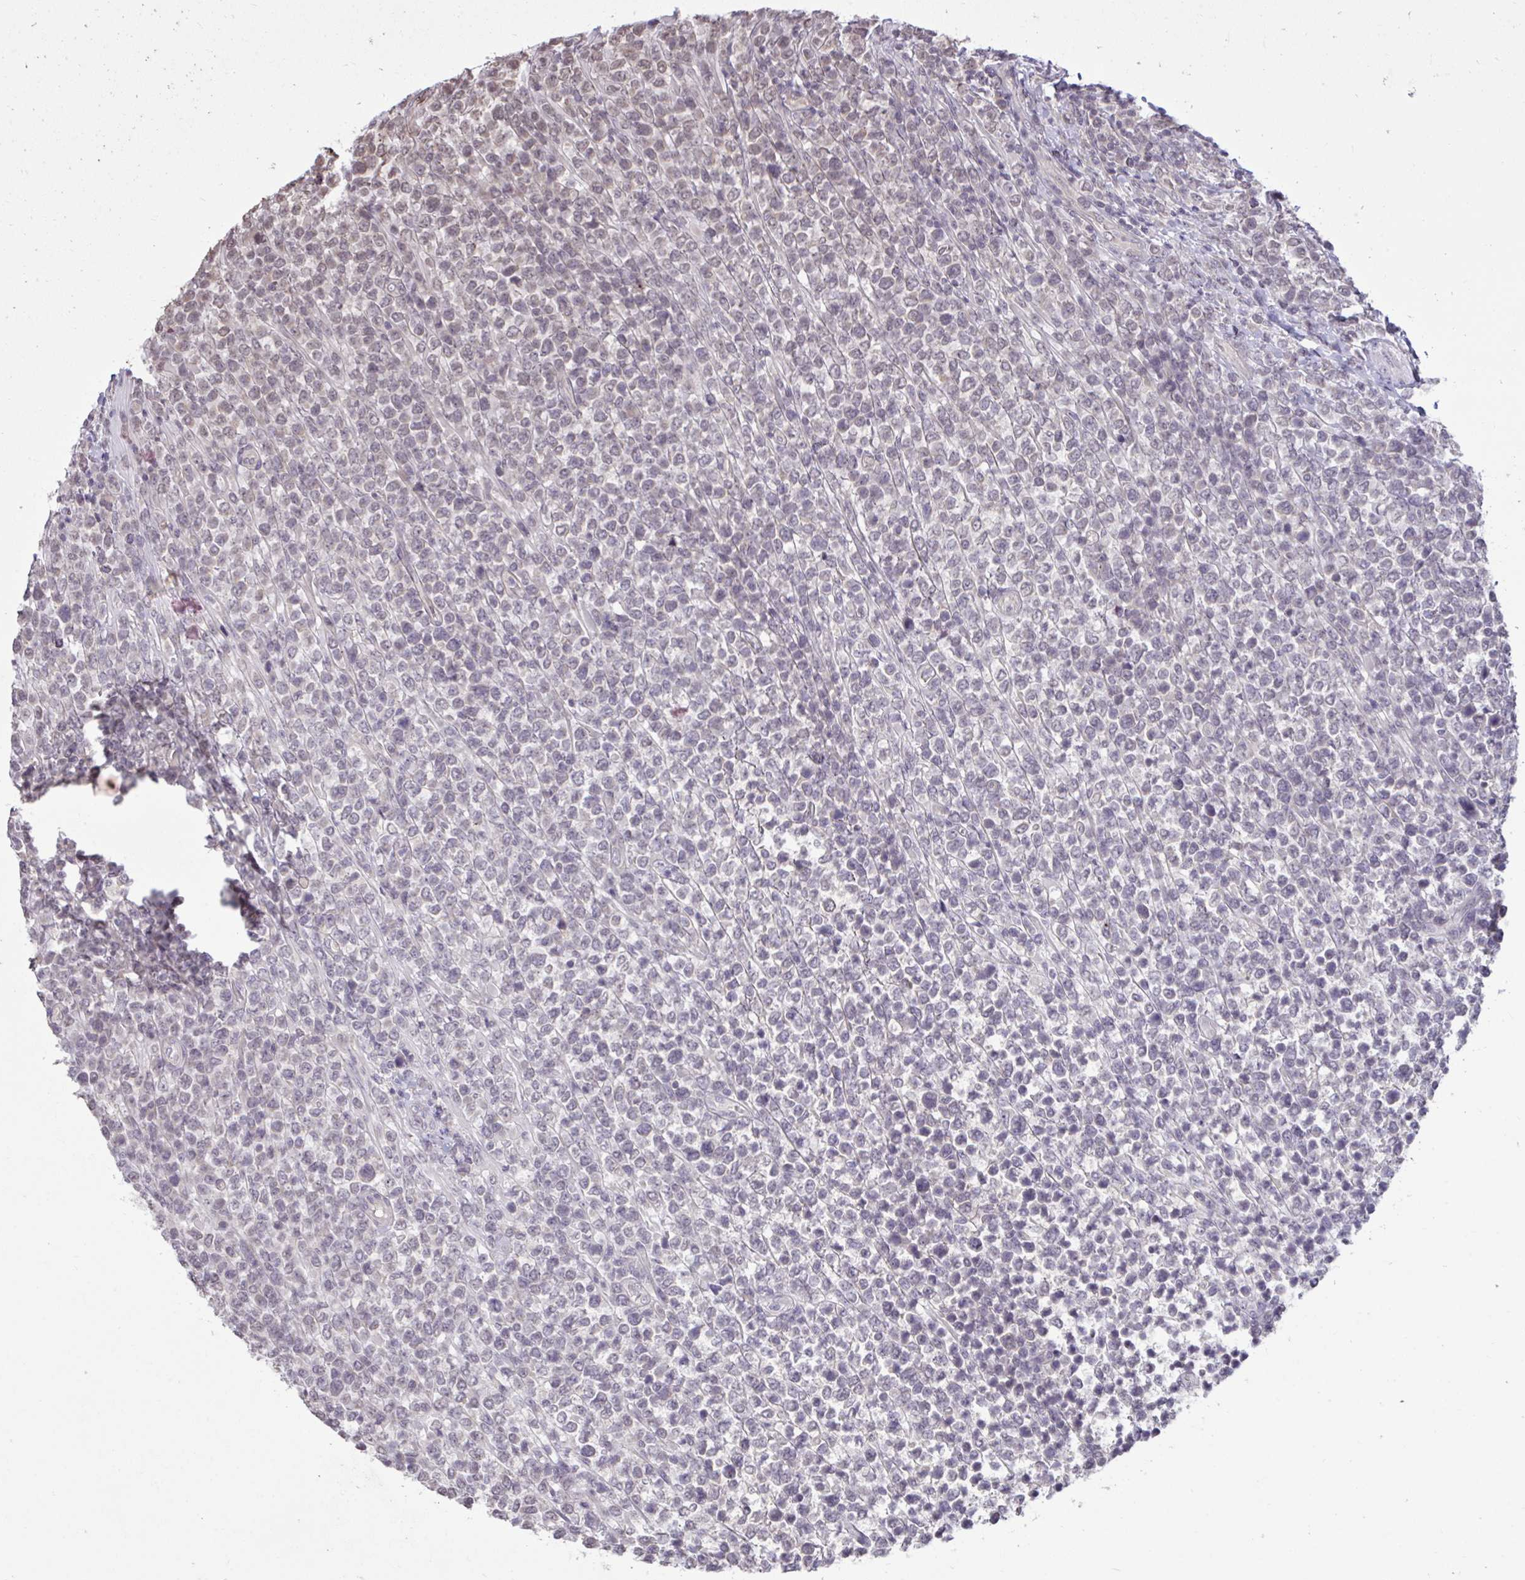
{"staining": {"intensity": "negative", "quantity": "none", "location": "none"}, "tissue": "lymphoma", "cell_type": "Tumor cells", "image_type": "cancer", "snomed": [{"axis": "morphology", "description": "Malignant lymphoma, non-Hodgkin's type, High grade"}, {"axis": "topography", "description": "Soft tissue"}], "caption": "IHC histopathology image of lymphoma stained for a protein (brown), which shows no expression in tumor cells.", "gene": "CYP20A1", "patient": {"sex": "female", "age": 56}}